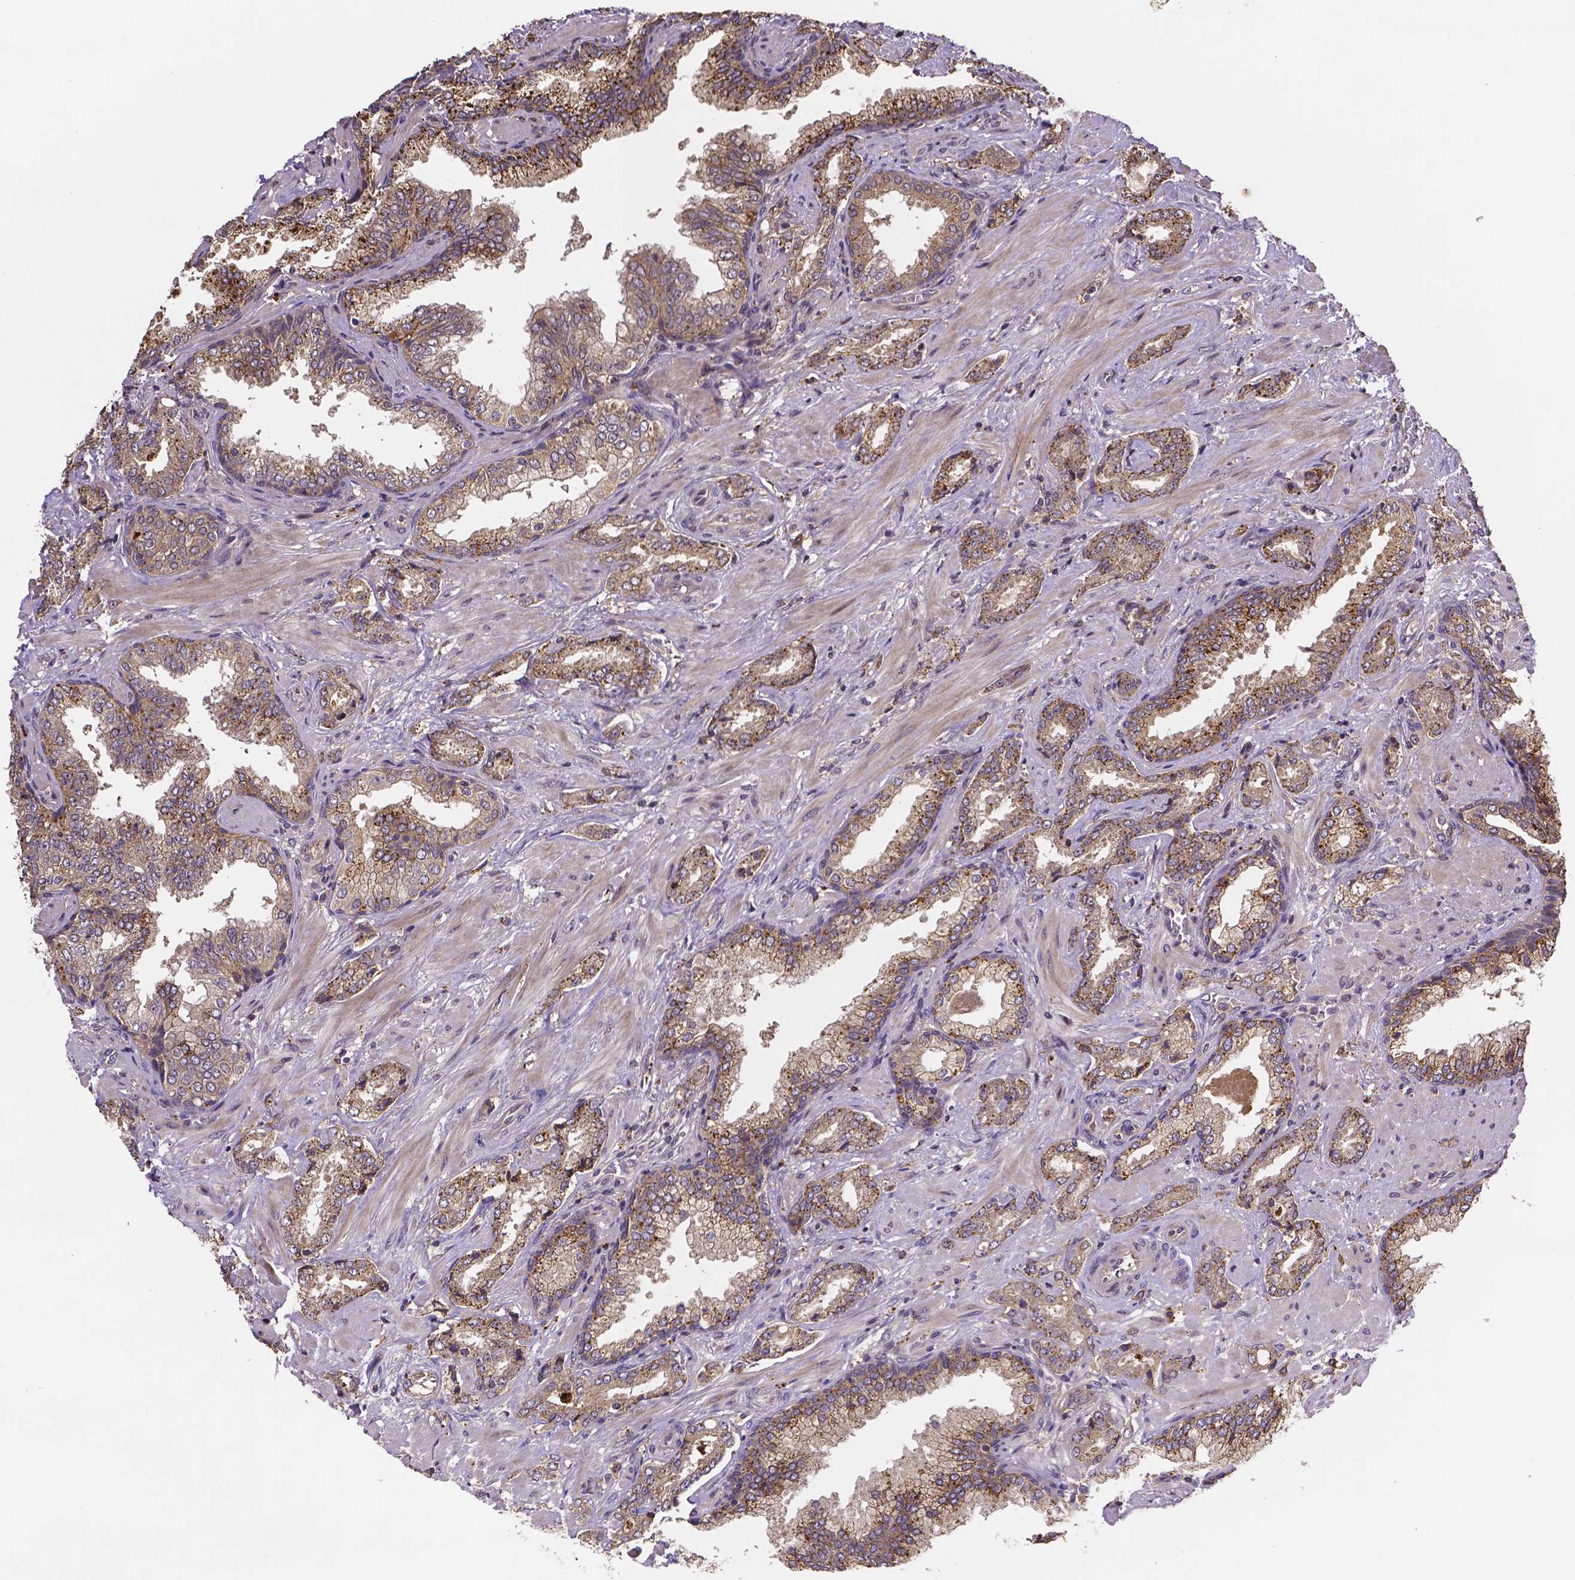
{"staining": {"intensity": "moderate", "quantity": ">75%", "location": "cytoplasmic/membranous"}, "tissue": "prostate cancer", "cell_type": "Tumor cells", "image_type": "cancer", "snomed": [{"axis": "morphology", "description": "Adenocarcinoma, Low grade"}, {"axis": "topography", "description": "Prostate"}], "caption": "Prostate adenocarcinoma (low-grade) stained with a protein marker shows moderate staining in tumor cells.", "gene": "RNF123", "patient": {"sex": "male", "age": 61}}